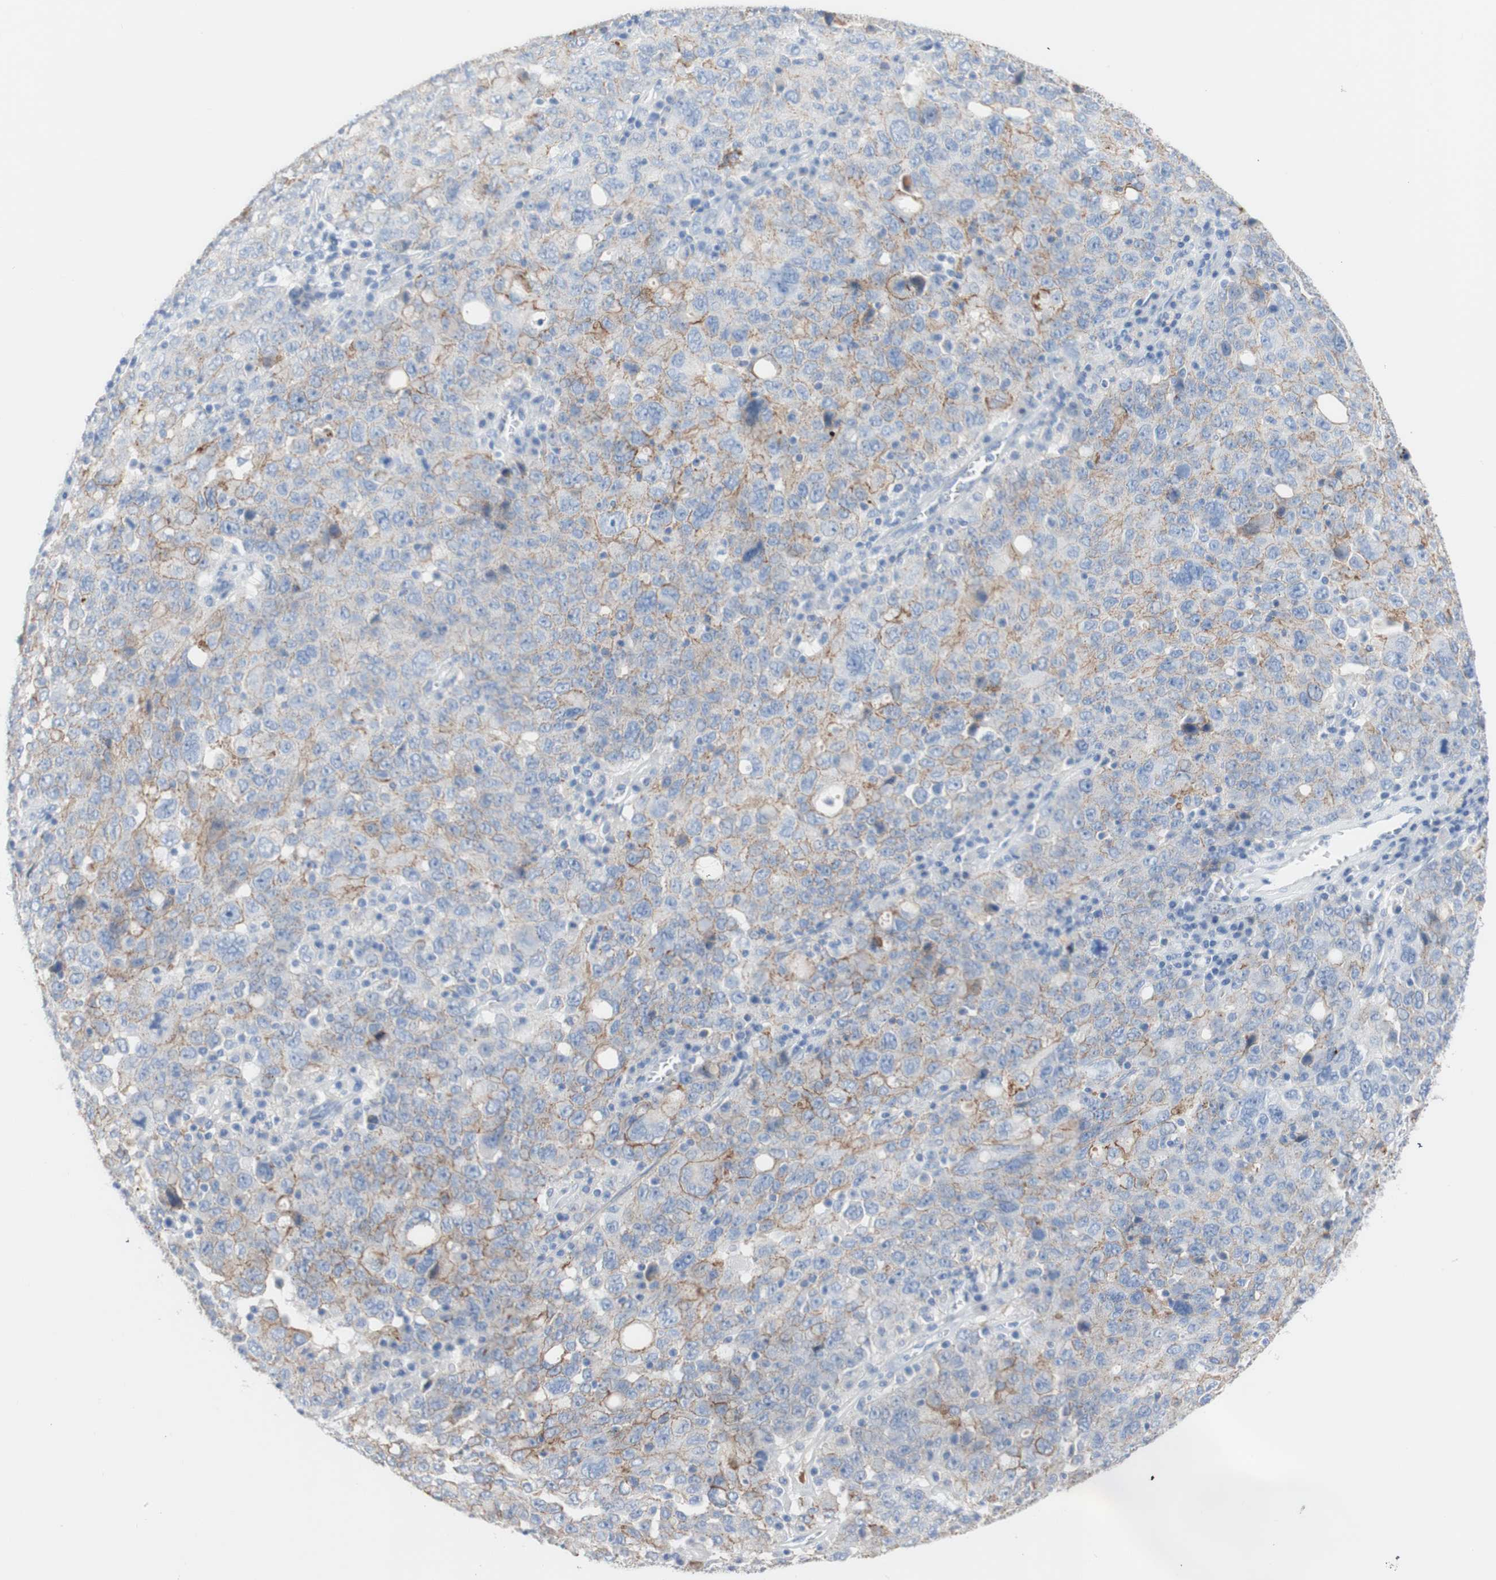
{"staining": {"intensity": "moderate", "quantity": "25%-75%", "location": "cytoplasmic/membranous"}, "tissue": "ovarian cancer", "cell_type": "Tumor cells", "image_type": "cancer", "snomed": [{"axis": "morphology", "description": "Carcinoma, endometroid"}, {"axis": "topography", "description": "Ovary"}], "caption": "Ovarian endometroid carcinoma stained for a protein exhibits moderate cytoplasmic/membranous positivity in tumor cells.", "gene": "DSC2", "patient": {"sex": "female", "age": 62}}